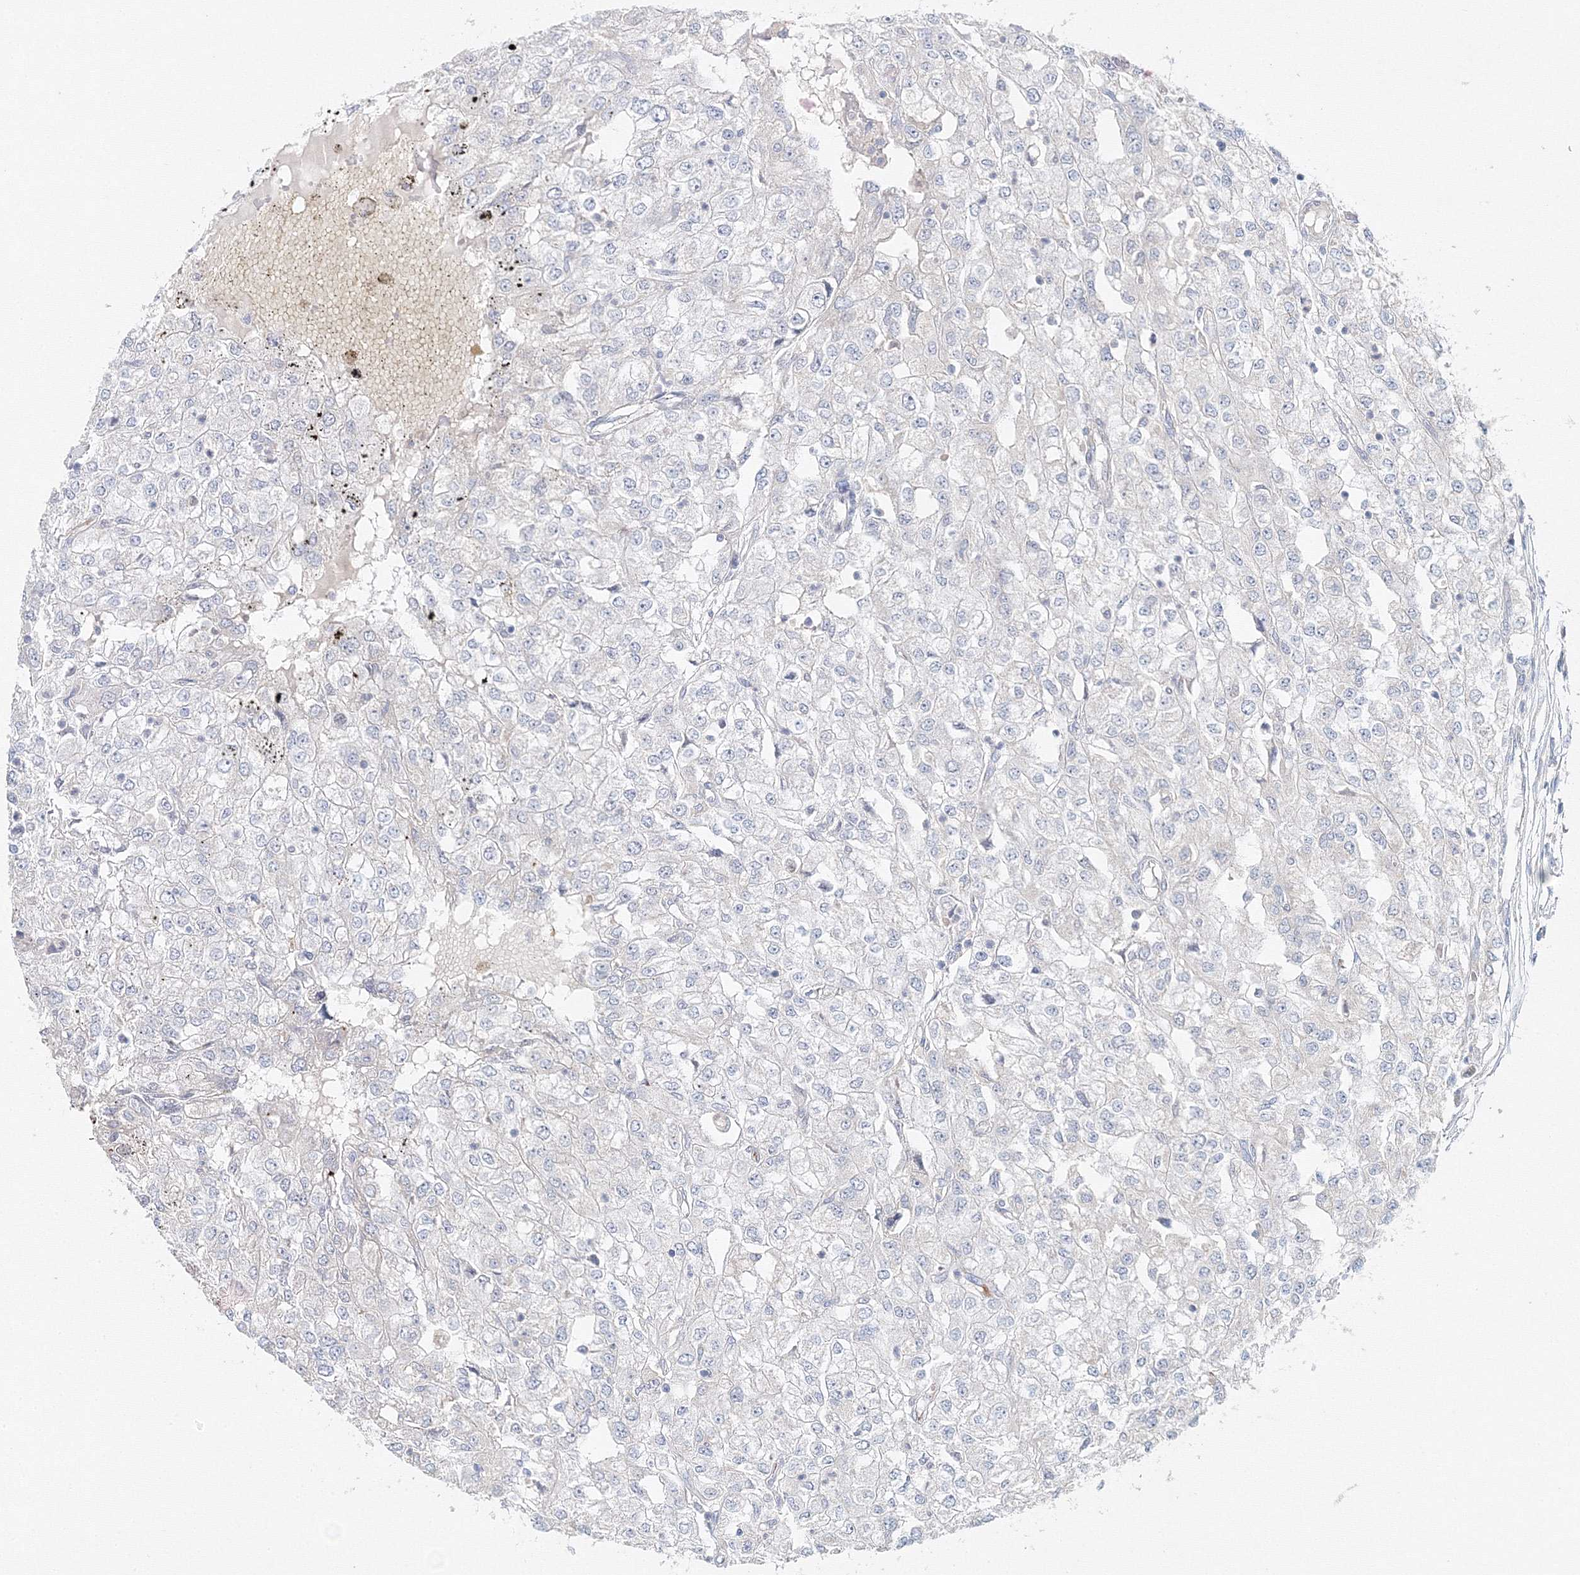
{"staining": {"intensity": "negative", "quantity": "none", "location": "none"}, "tissue": "renal cancer", "cell_type": "Tumor cells", "image_type": "cancer", "snomed": [{"axis": "morphology", "description": "Adenocarcinoma, NOS"}, {"axis": "topography", "description": "Kidney"}], "caption": "Immunohistochemistry (IHC) image of renal cancer stained for a protein (brown), which reveals no expression in tumor cells. (Brightfield microscopy of DAB immunohistochemistry (IHC) at high magnification).", "gene": "WDR49", "patient": {"sex": "female", "age": 54}}